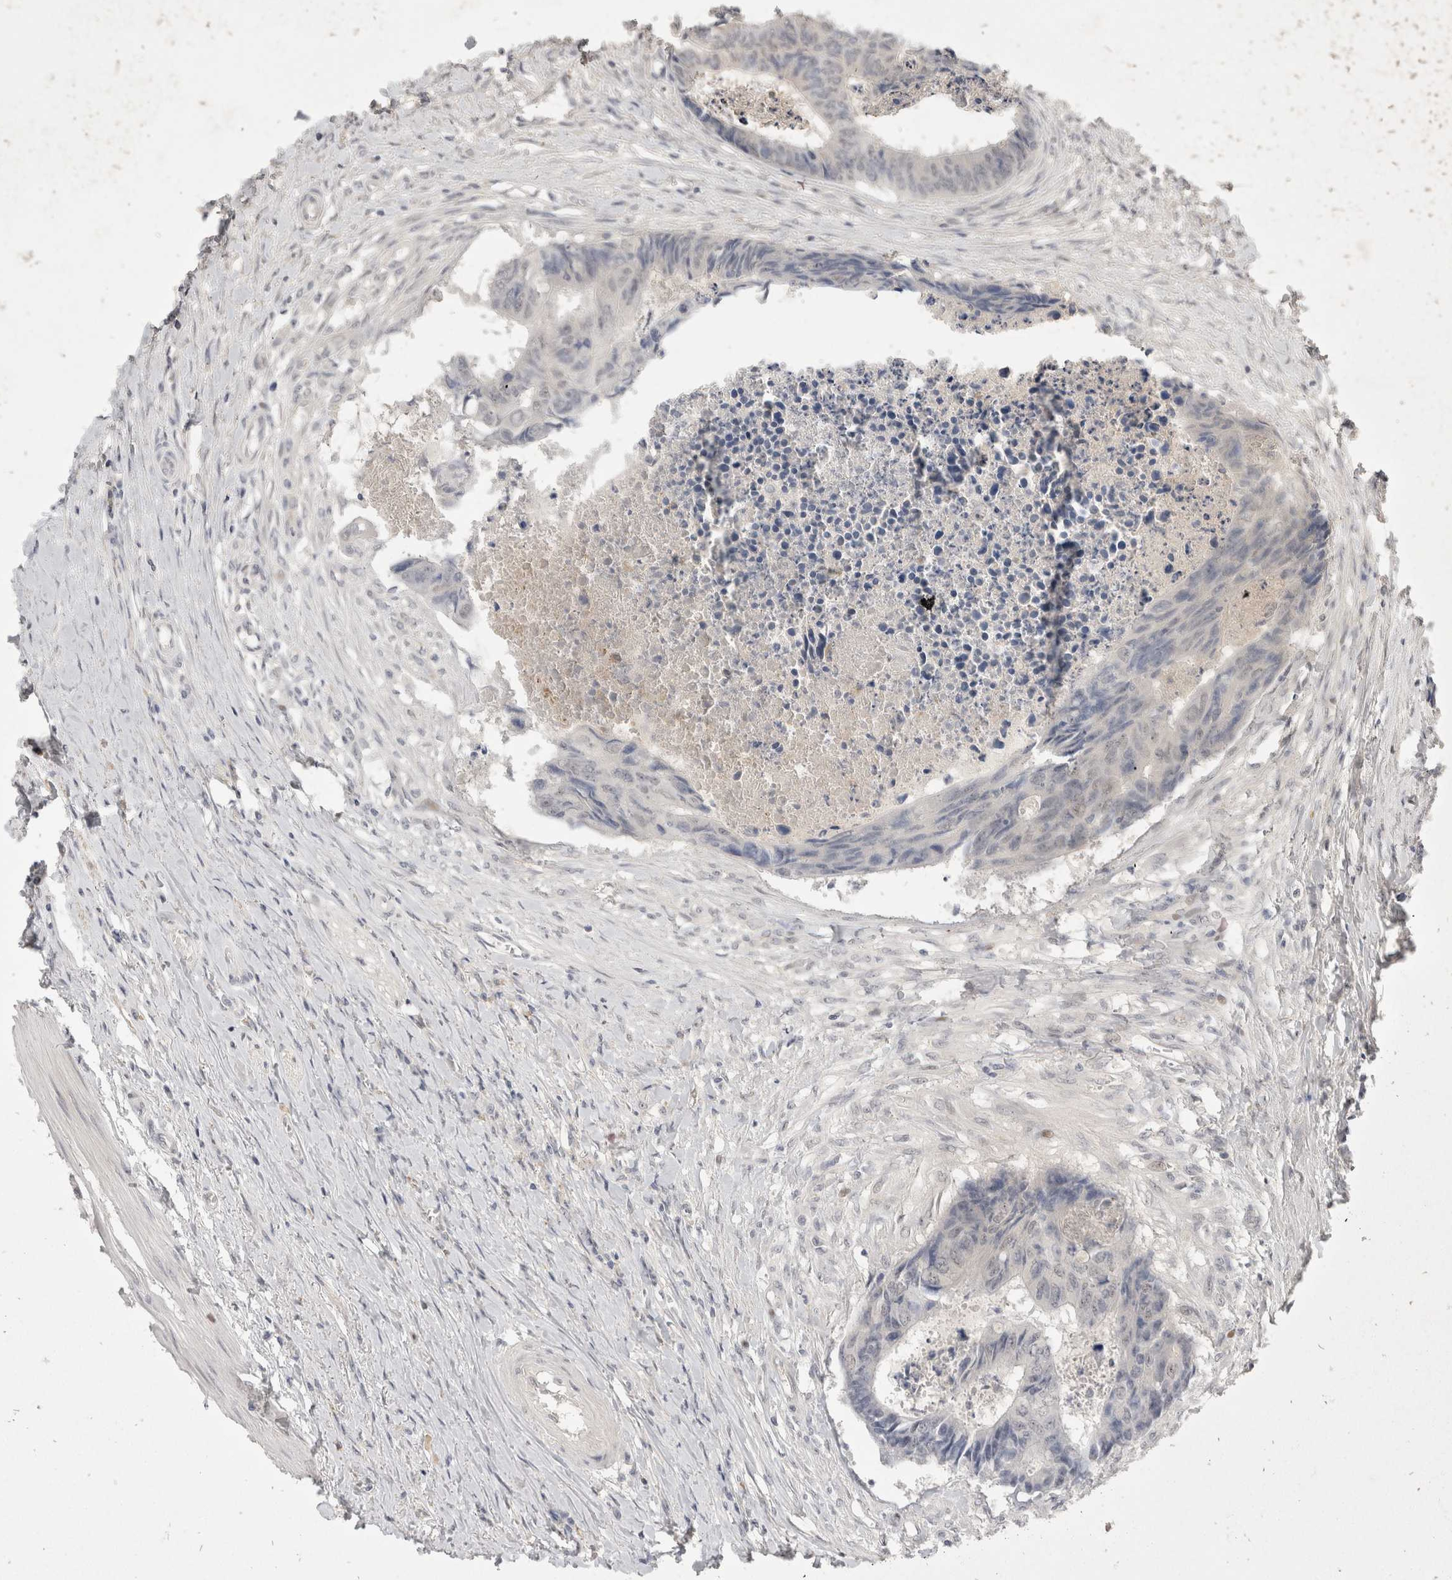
{"staining": {"intensity": "negative", "quantity": "none", "location": "none"}, "tissue": "colorectal cancer", "cell_type": "Tumor cells", "image_type": "cancer", "snomed": [{"axis": "morphology", "description": "Adenocarcinoma, NOS"}, {"axis": "topography", "description": "Rectum"}], "caption": "Photomicrograph shows no protein positivity in tumor cells of colorectal cancer tissue.", "gene": "TOM1L2", "patient": {"sex": "male", "age": 84}}